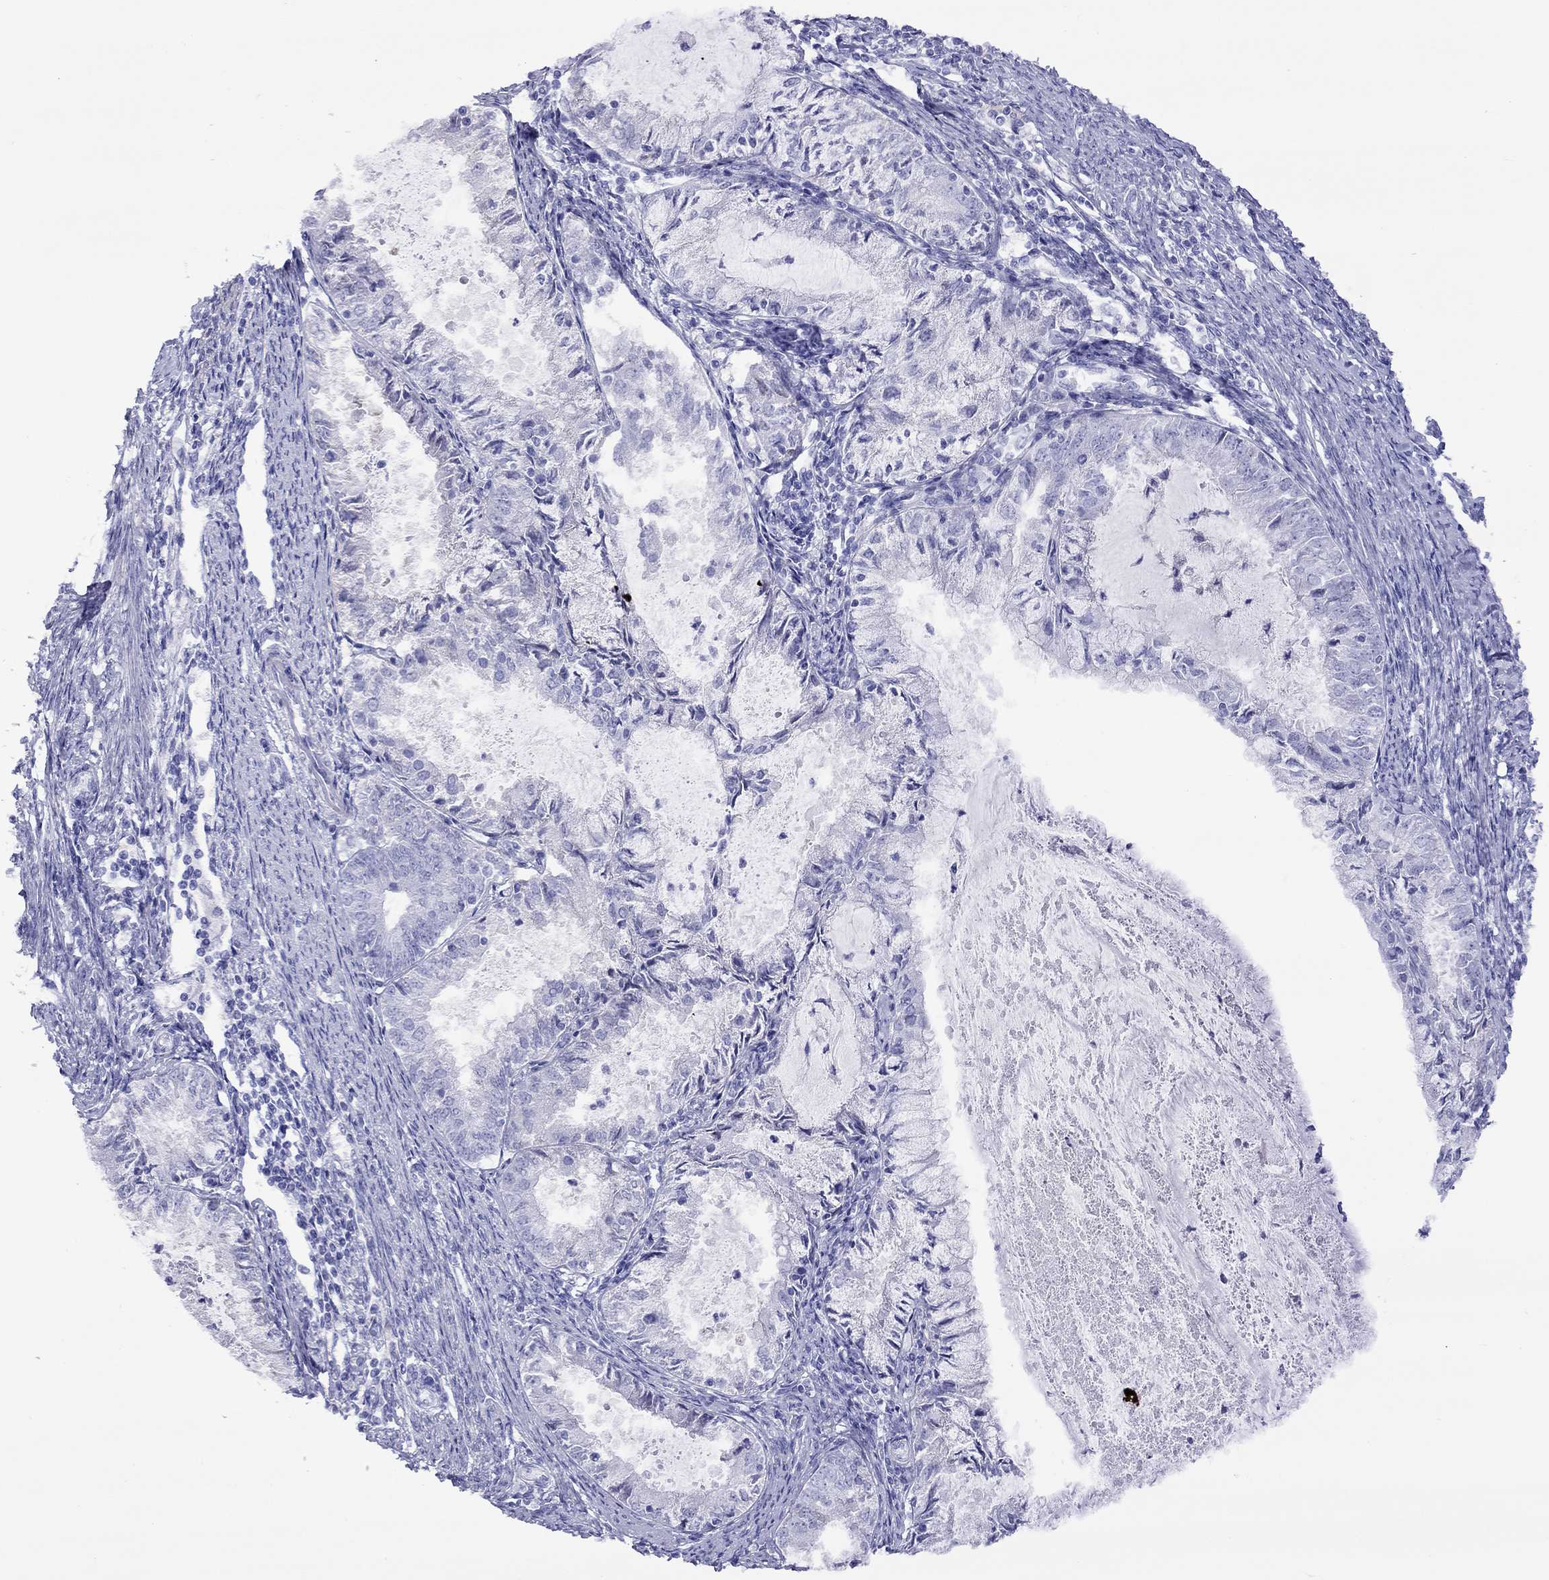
{"staining": {"intensity": "negative", "quantity": "none", "location": "none"}, "tissue": "endometrial cancer", "cell_type": "Tumor cells", "image_type": "cancer", "snomed": [{"axis": "morphology", "description": "Adenocarcinoma, NOS"}, {"axis": "topography", "description": "Endometrium"}], "caption": "Endometrial cancer (adenocarcinoma) was stained to show a protein in brown. There is no significant staining in tumor cells.", "gene": "SLC30A8", "patient": {"sex": "female", "age": 57}}